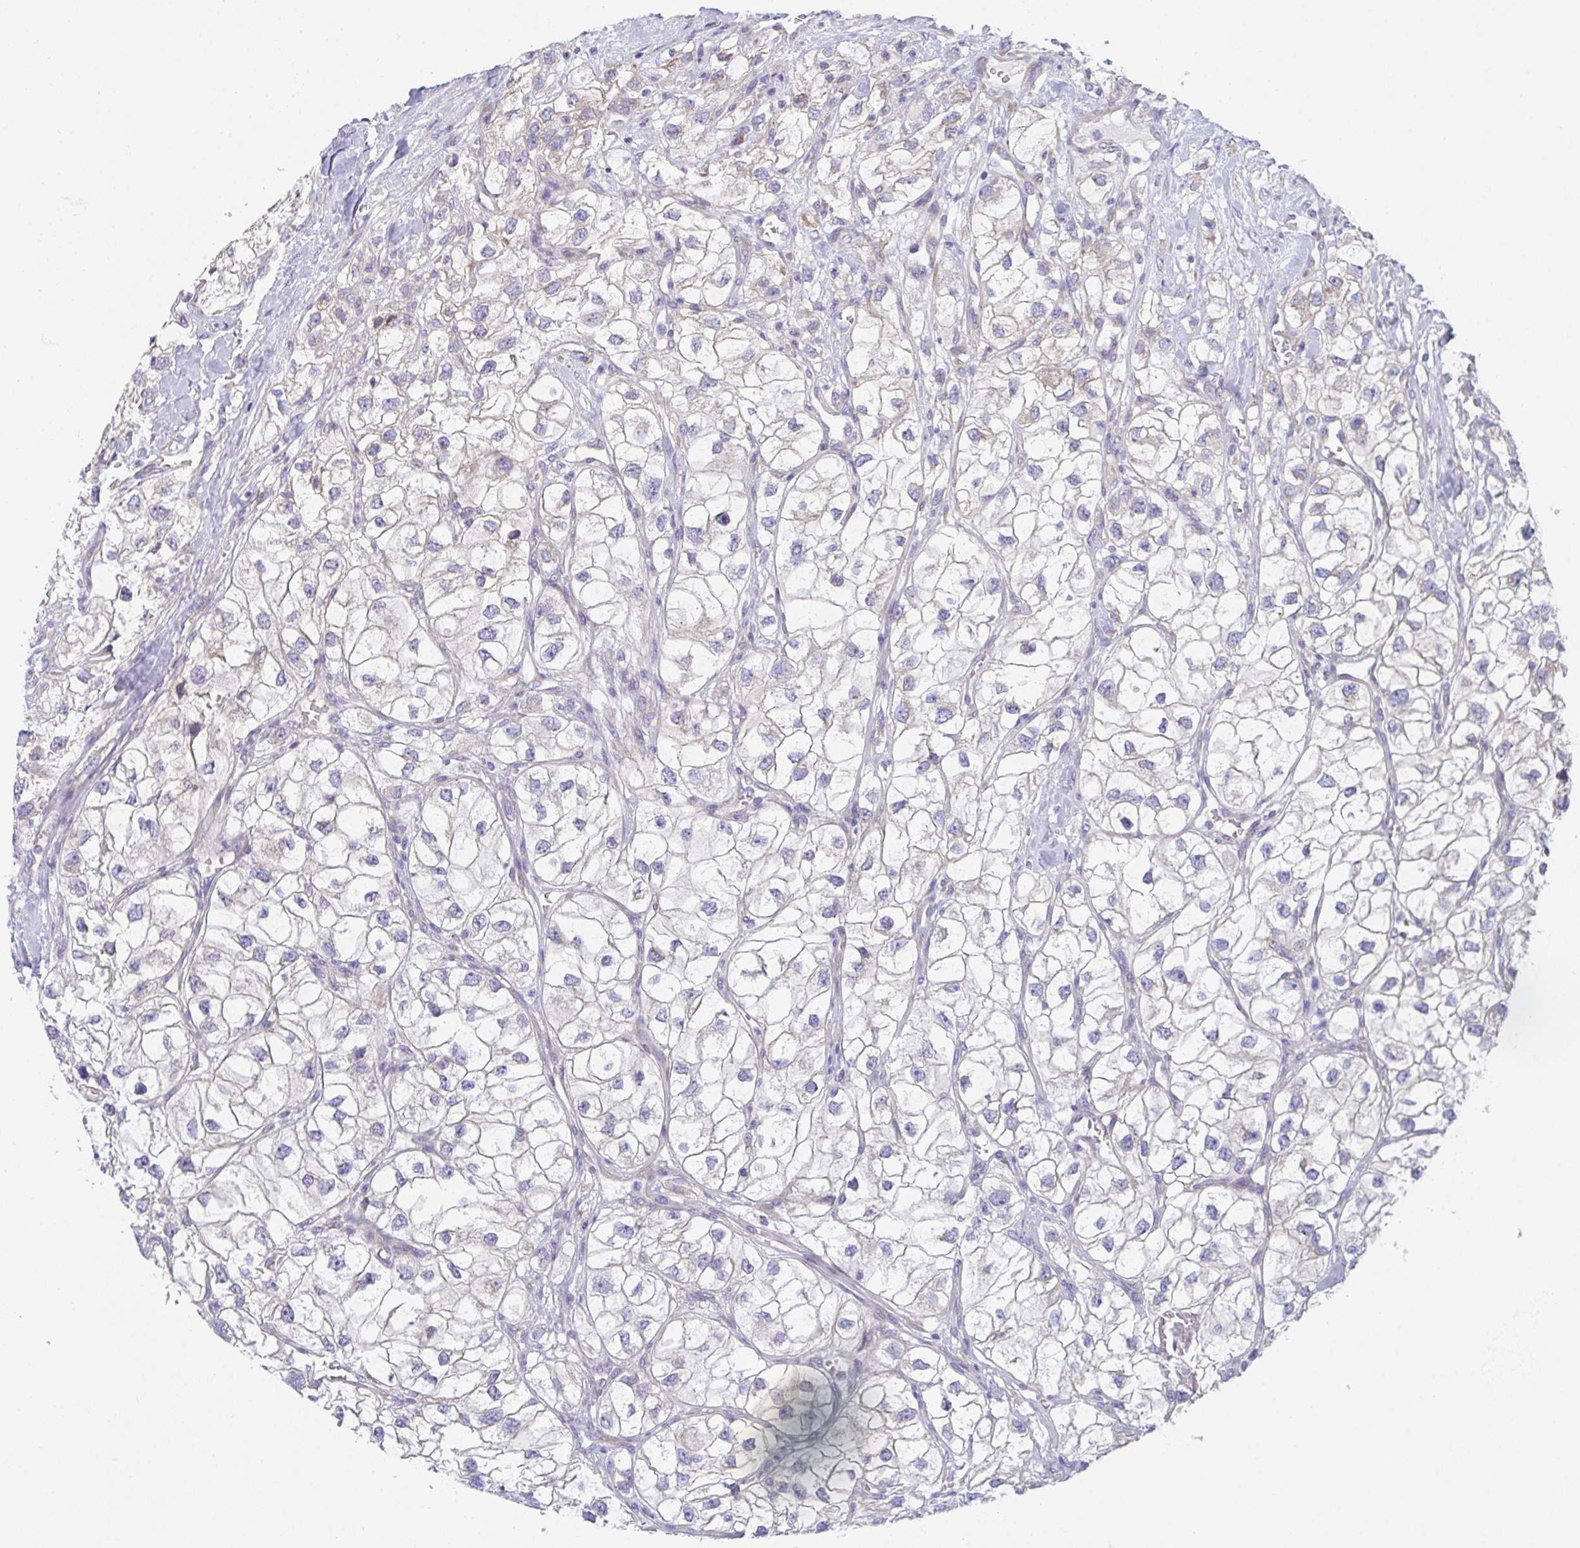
{"staining": {"intensity": "negative", "quantity": "none", "location": "none"}, "tissue": "renal cancer", "cell_type": "Tumor cells", "image_type": "cancer", "snomed": [{"axis": "morphology", "description": "Adenocarcinoma, NOS"}, {"axis": "topography", "description": "Kidney"}], "caption": "Immunohistochemical staining of human adenocarcinoma (renal) displays no significant staining in tumor cells. (Immunohistochemistry (ihc), brightfield microscopy, high magnification).", "gene": "MIA3", "patient": {"sex": "male", "age": 59}}